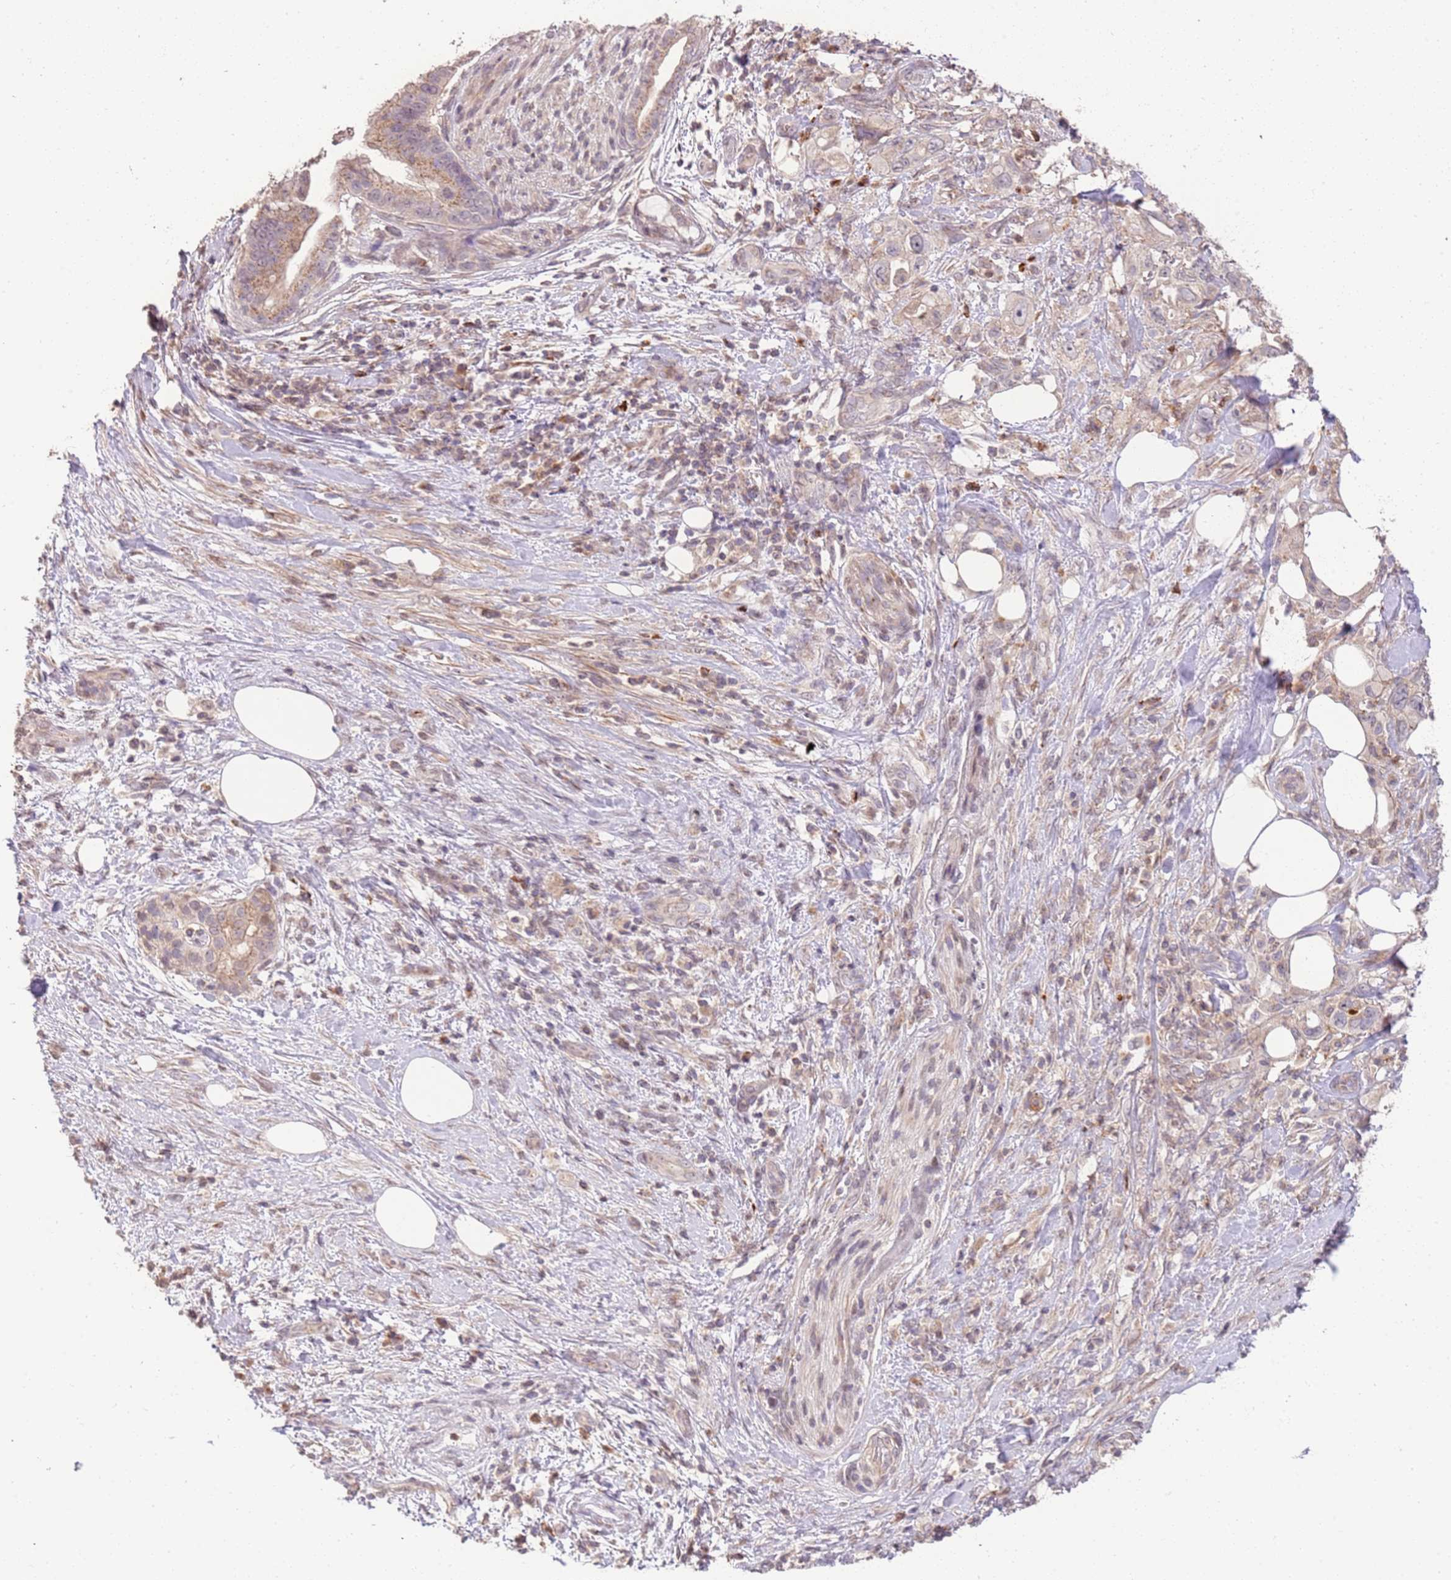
{"staining": {"intensity": "weak", "quantity": "25%-75%", "location": "cytoplasmic/membranous"}, "tissue": "pancreatic cancer", "cell_type": "Tumor cells", "image_type": "cancer", "snomed": [{"axis": "morphology", "description": "Adenocarcinoma, NOS"}, {"axis": "topography", "description": "Pancreas"}], "caption": "Pancreatic cancer (adenocarcinoma) was stained to show a protein in brown. There is low levels of weak cytoplasmic/membranous expression in about 25%-75% of tumor cells.", "gene": "SLC16A4", "patient": {"sex": "female", "age": 61}}